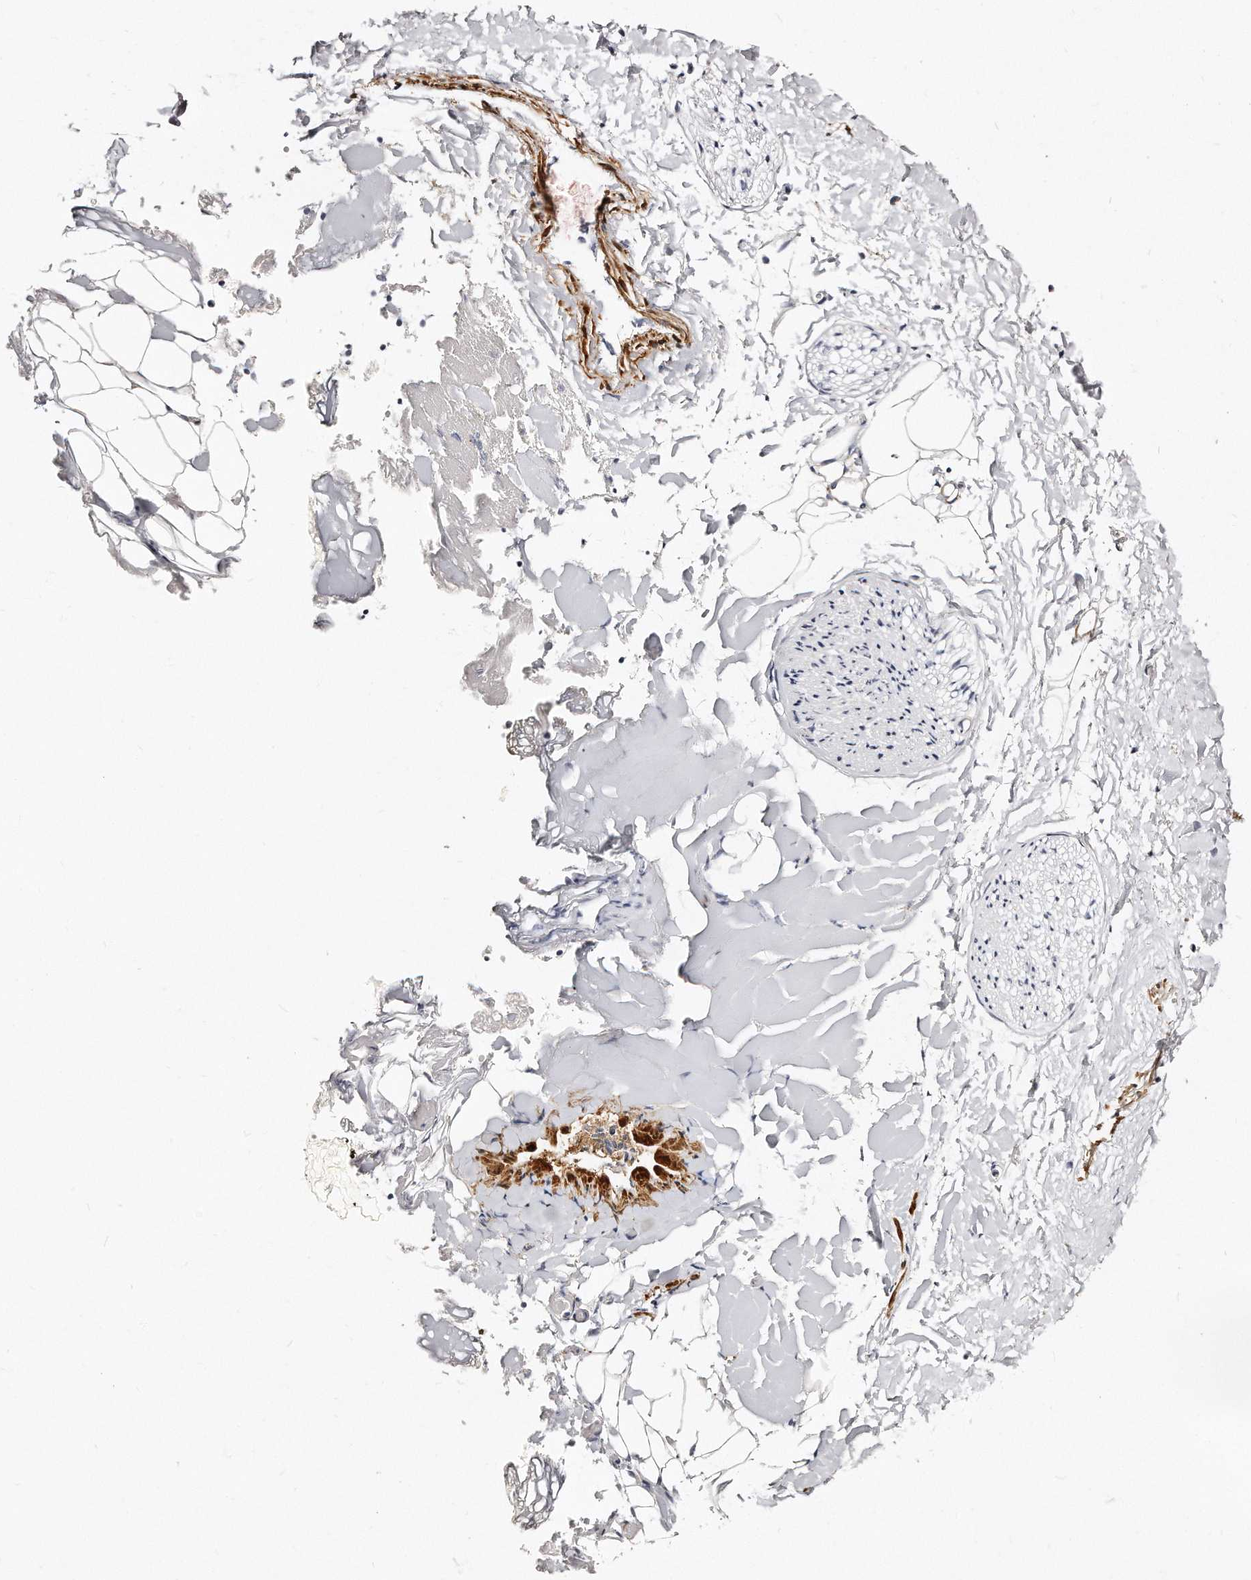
{"staining": {"intensity": "negative", "quantity": "none", "location": "none"}, "tissue": "adipose tissue", "cell_type": "Adipocytes", "image_type": "normal", "snomed": [{"axis": "morphology", "description": "Normal tissue, NOS"}, {"axis": "morphology", "description": "Adenocarcinoma, NOS"}, {"axis": "topography", "description": "Smooth muscle"}, {"axis": "topography", "description": "Colon"}], "caption": "Immunohistochemistry (IHC) micrograph of benign human adipose tissue stained for a protein (brown), which demonstrates no staining in adipocytes.", "gene": "LMOD1", "patient": {"sex": "male", "age": 14}}